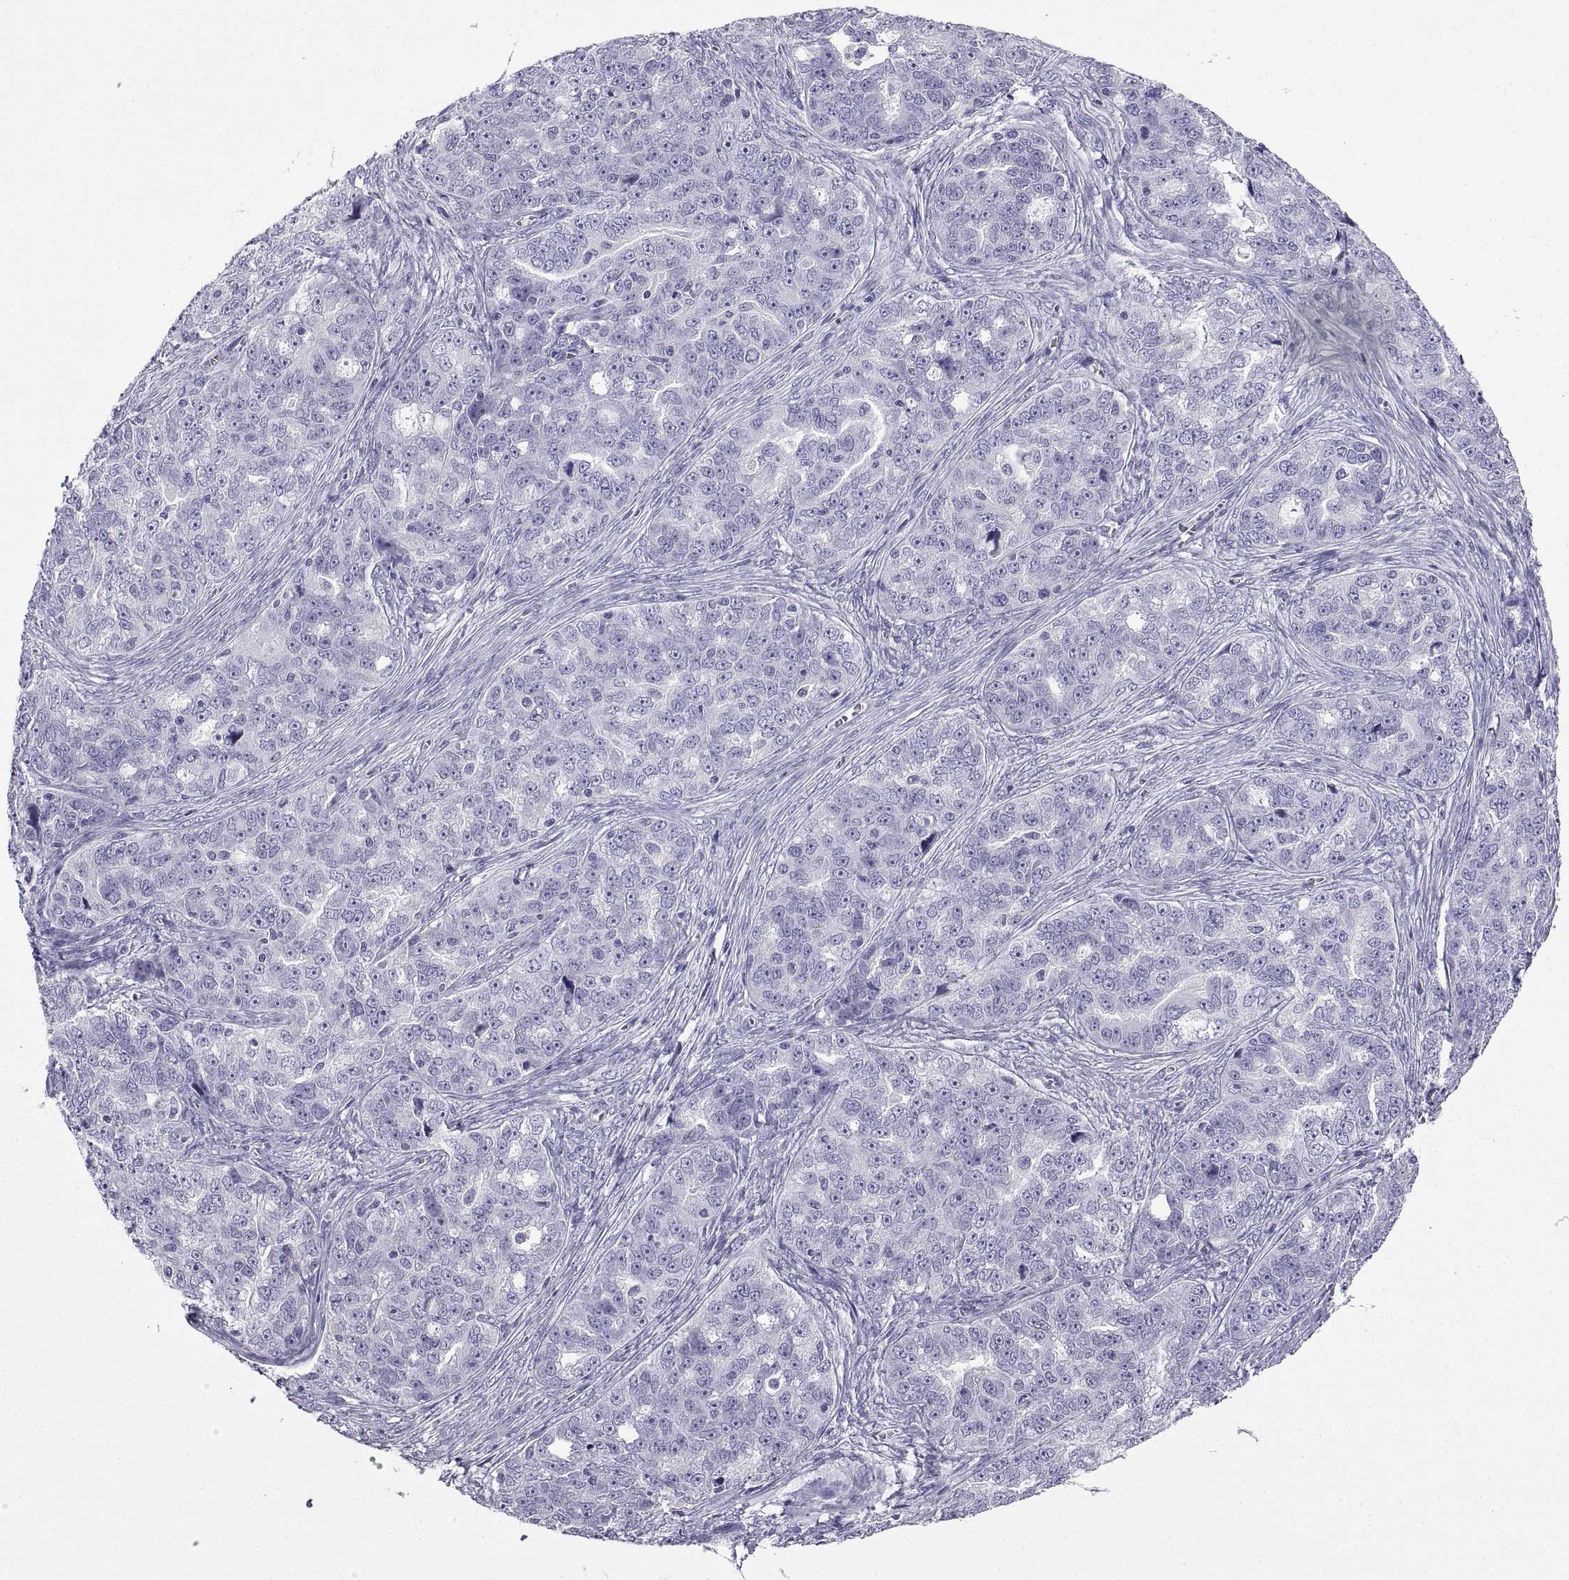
{"staining": {"intensity": "negative", "quantity": "none", "location": "none"}, "tissue": "ovarian cancer", "cell_type": "Tumor cells", "image_type": "cancer", "snomed": [{"axis": "morphology", "description": "Cystadenocarcinoma, serous, NOS"}, {"axis": "topography", "description": "Ovary"}], "caption": "Immunohistochemistry (IHC) image of neoplastic tissue: human ovarian cancer (serous cystadenocarcinoma) stained with DAB (3,3'-diaminobenzidine) exhibits no significant protein expression in tumor cells.", "gene": "SPDYE1", "patient": {"sex": "female", "age": 51}}